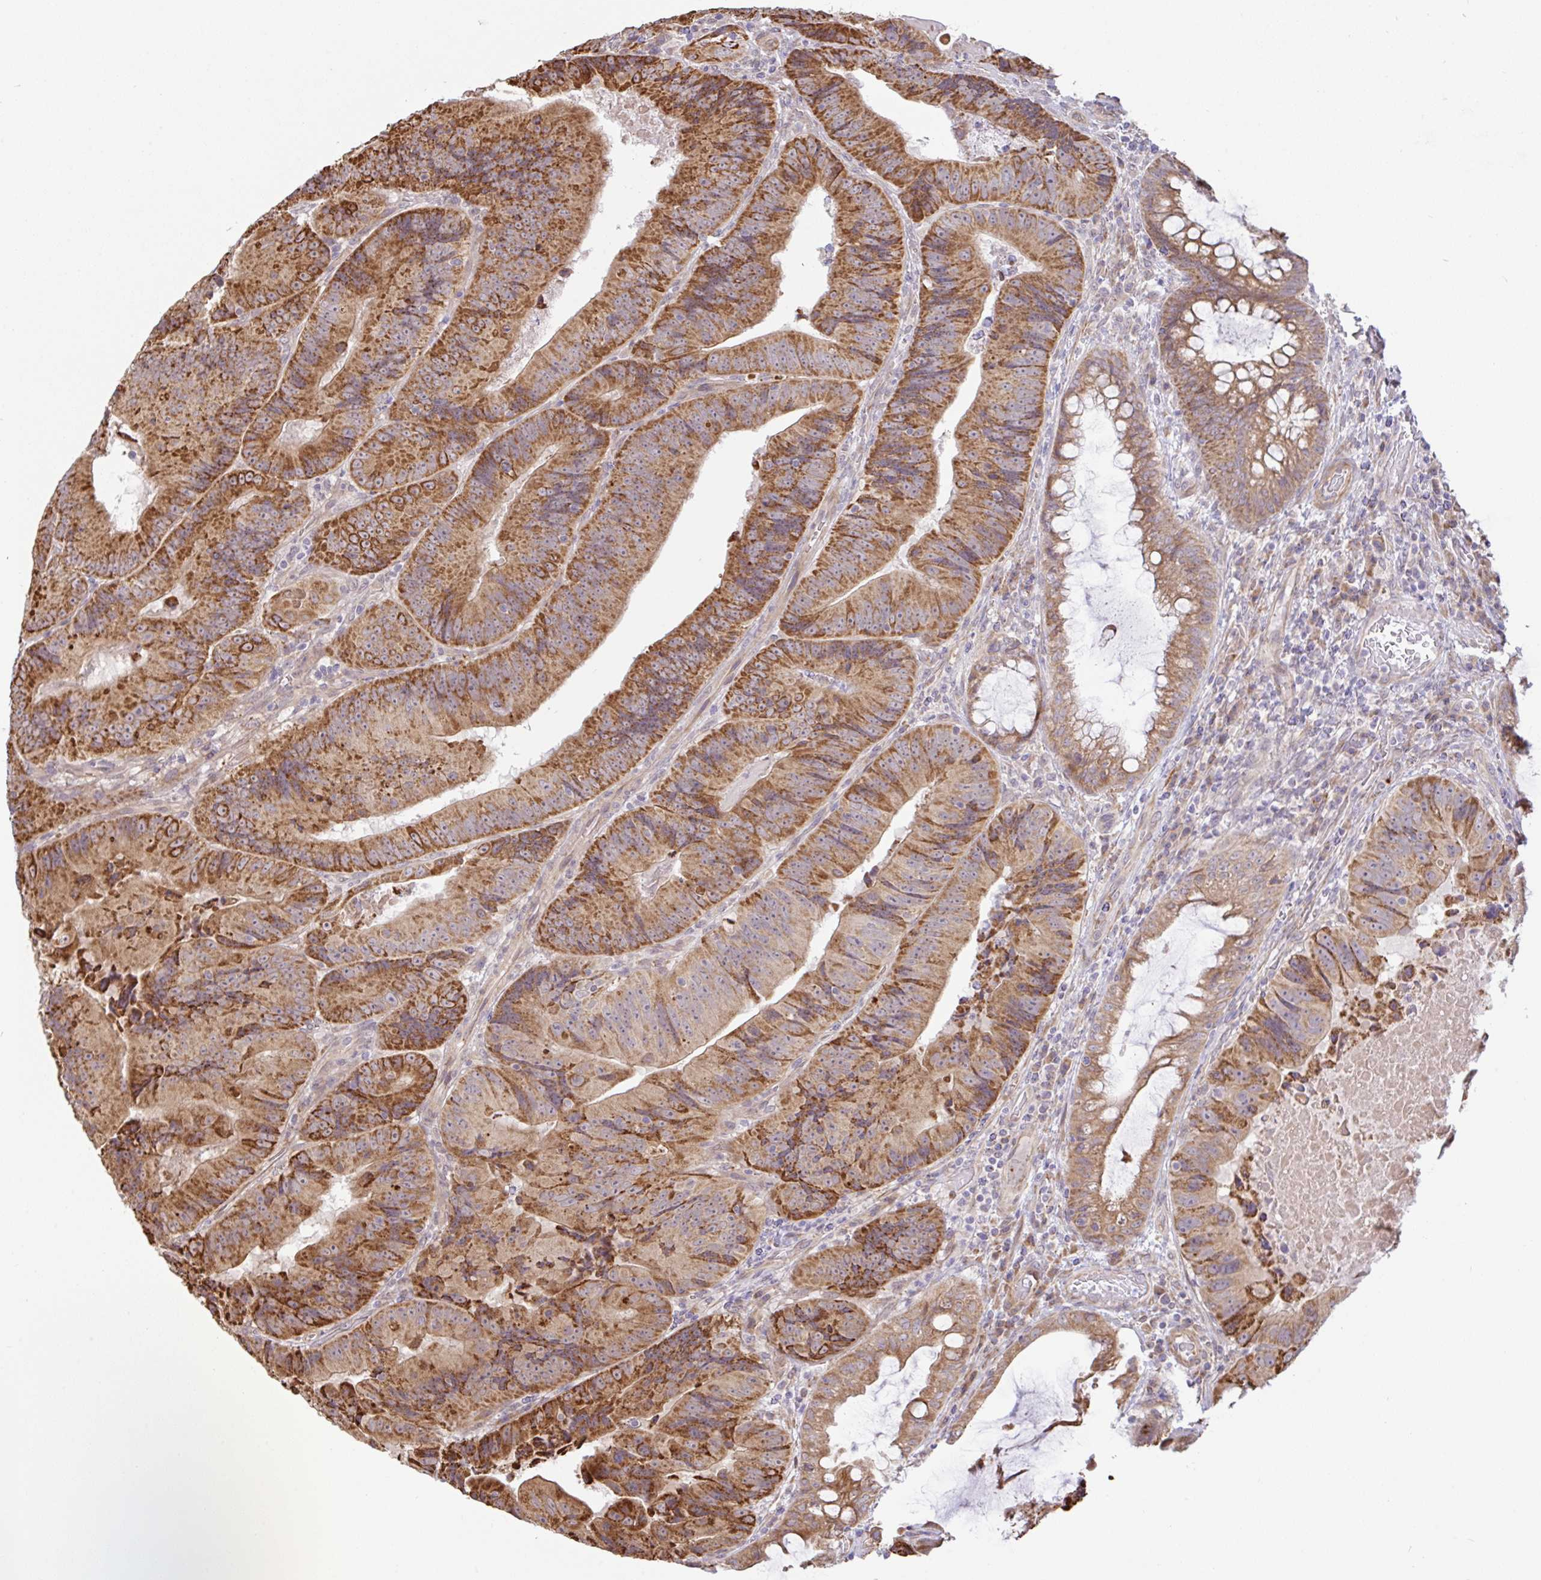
{"staining": {"intensity": "strong", "quantity": ">75%", "location": "cytoplasmic/membranous"}, "tissue": "colorectal cancer", "cell_type": "Tumor cells", "image_type": "cancer", "snomed": [{"axis": "morphology", "description": "Adenocarcinoma, NOS"}, {"axis": "topography", "description": "Colon"}], "caption": "Colorectal cancer (adenocarcinoma) stained with a protein marker displays strong staining in tumor cells.", "gene": "DLEU7", "patient": {"sex": "female", "age": 86}}